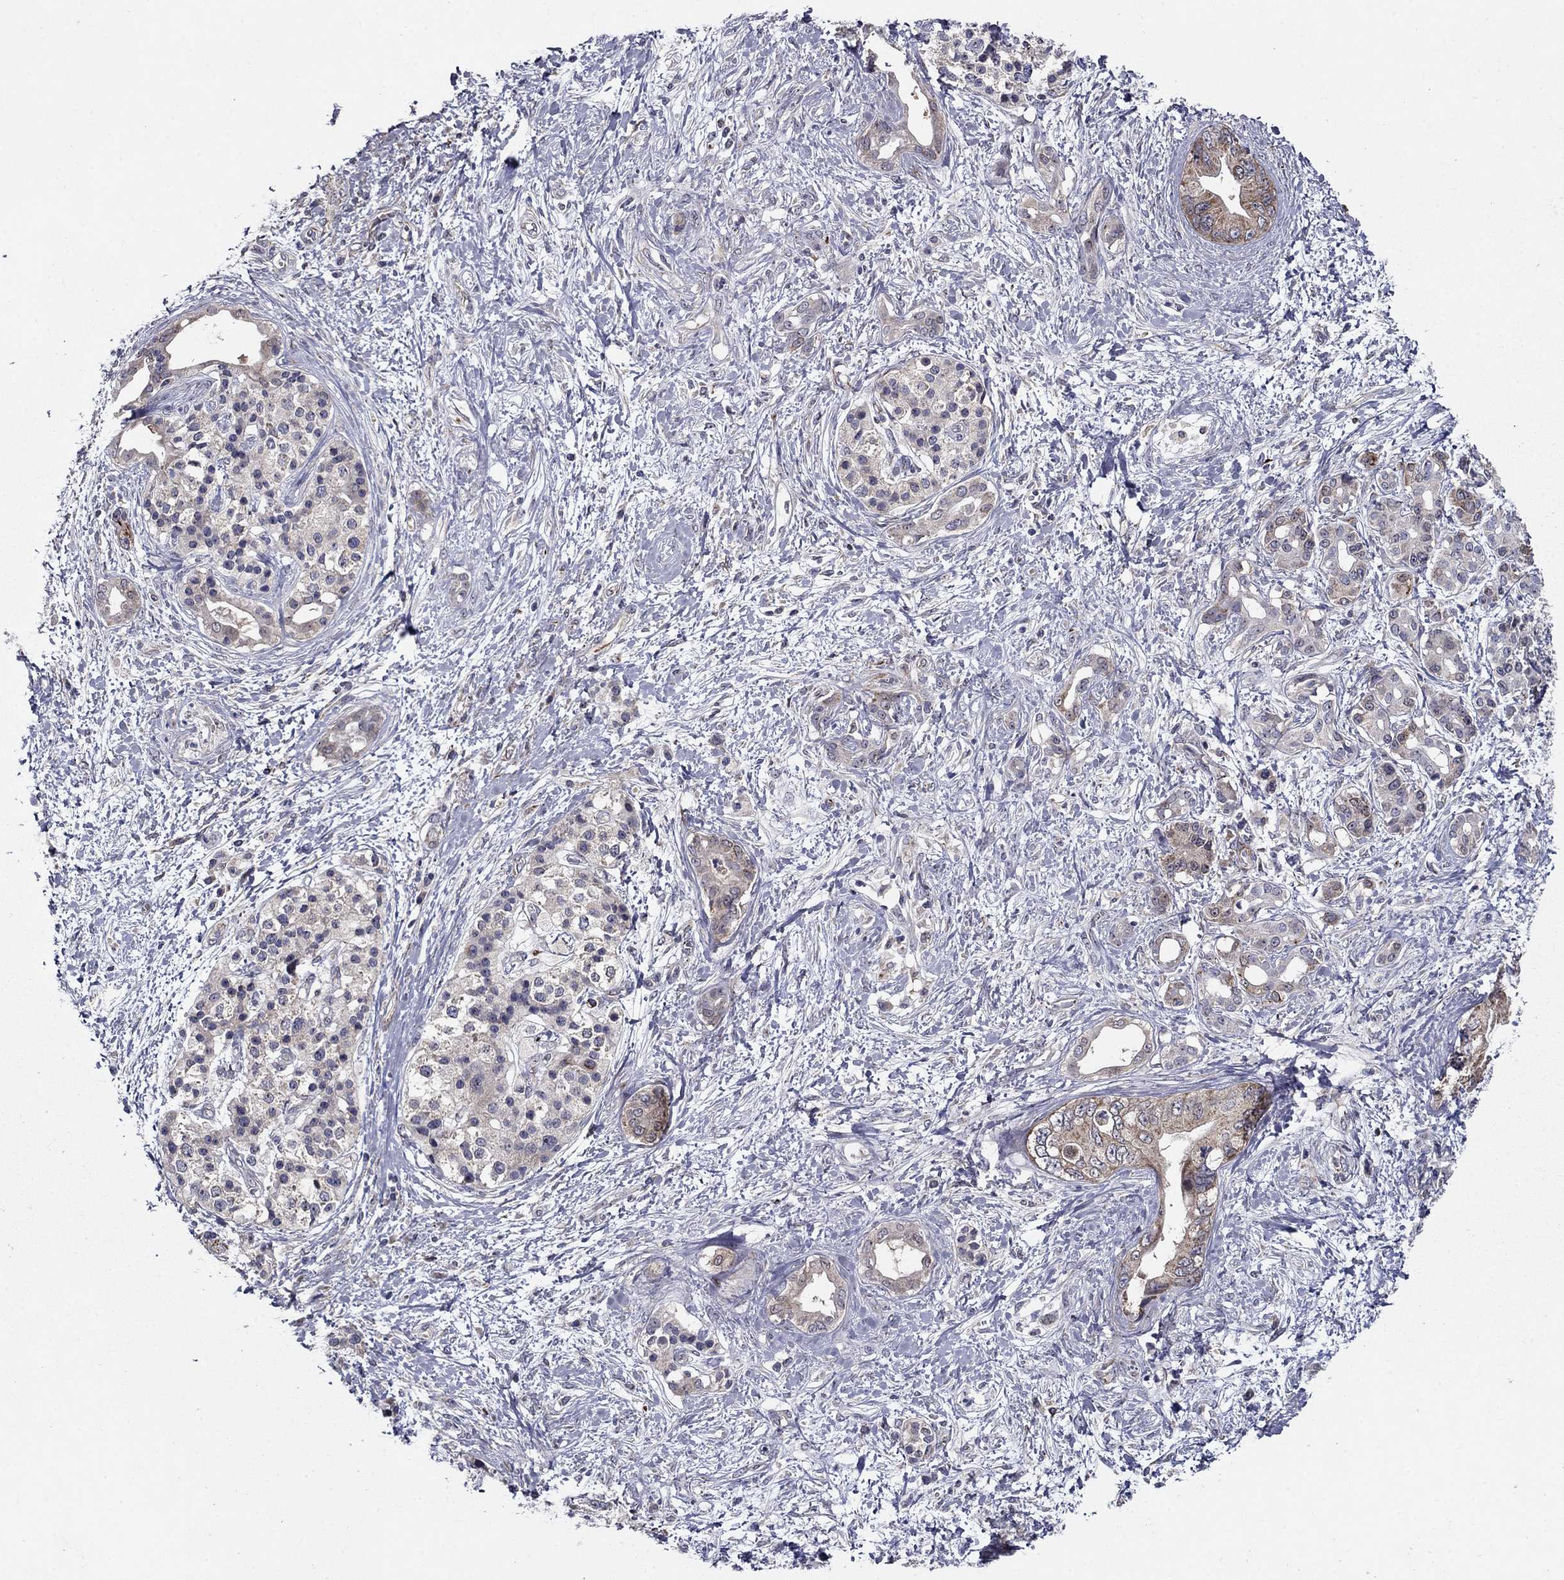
{"staining": {"intensity": "moderate", "quantity": "25%-75%", "location": "cytoplasmic/membranous"}, "tissue": "pancreatic cancer", "cell_type": "Tumor cells", "image_type": "cancer", "snomed": [{"axis": "morphology", "description": "Adenocarcinoma, NOS"}, {"axis": "topography", "description": "Pancreas"}], "caption": "Moderate cytoplasmic/membranous staining for a protein is seen in about 25%-75% of tumor cells of pancreatic cancer using immunohistochemistry (IHC).", "gene": "LACTB2", "patient": {"sex": "female", "age": 56}}